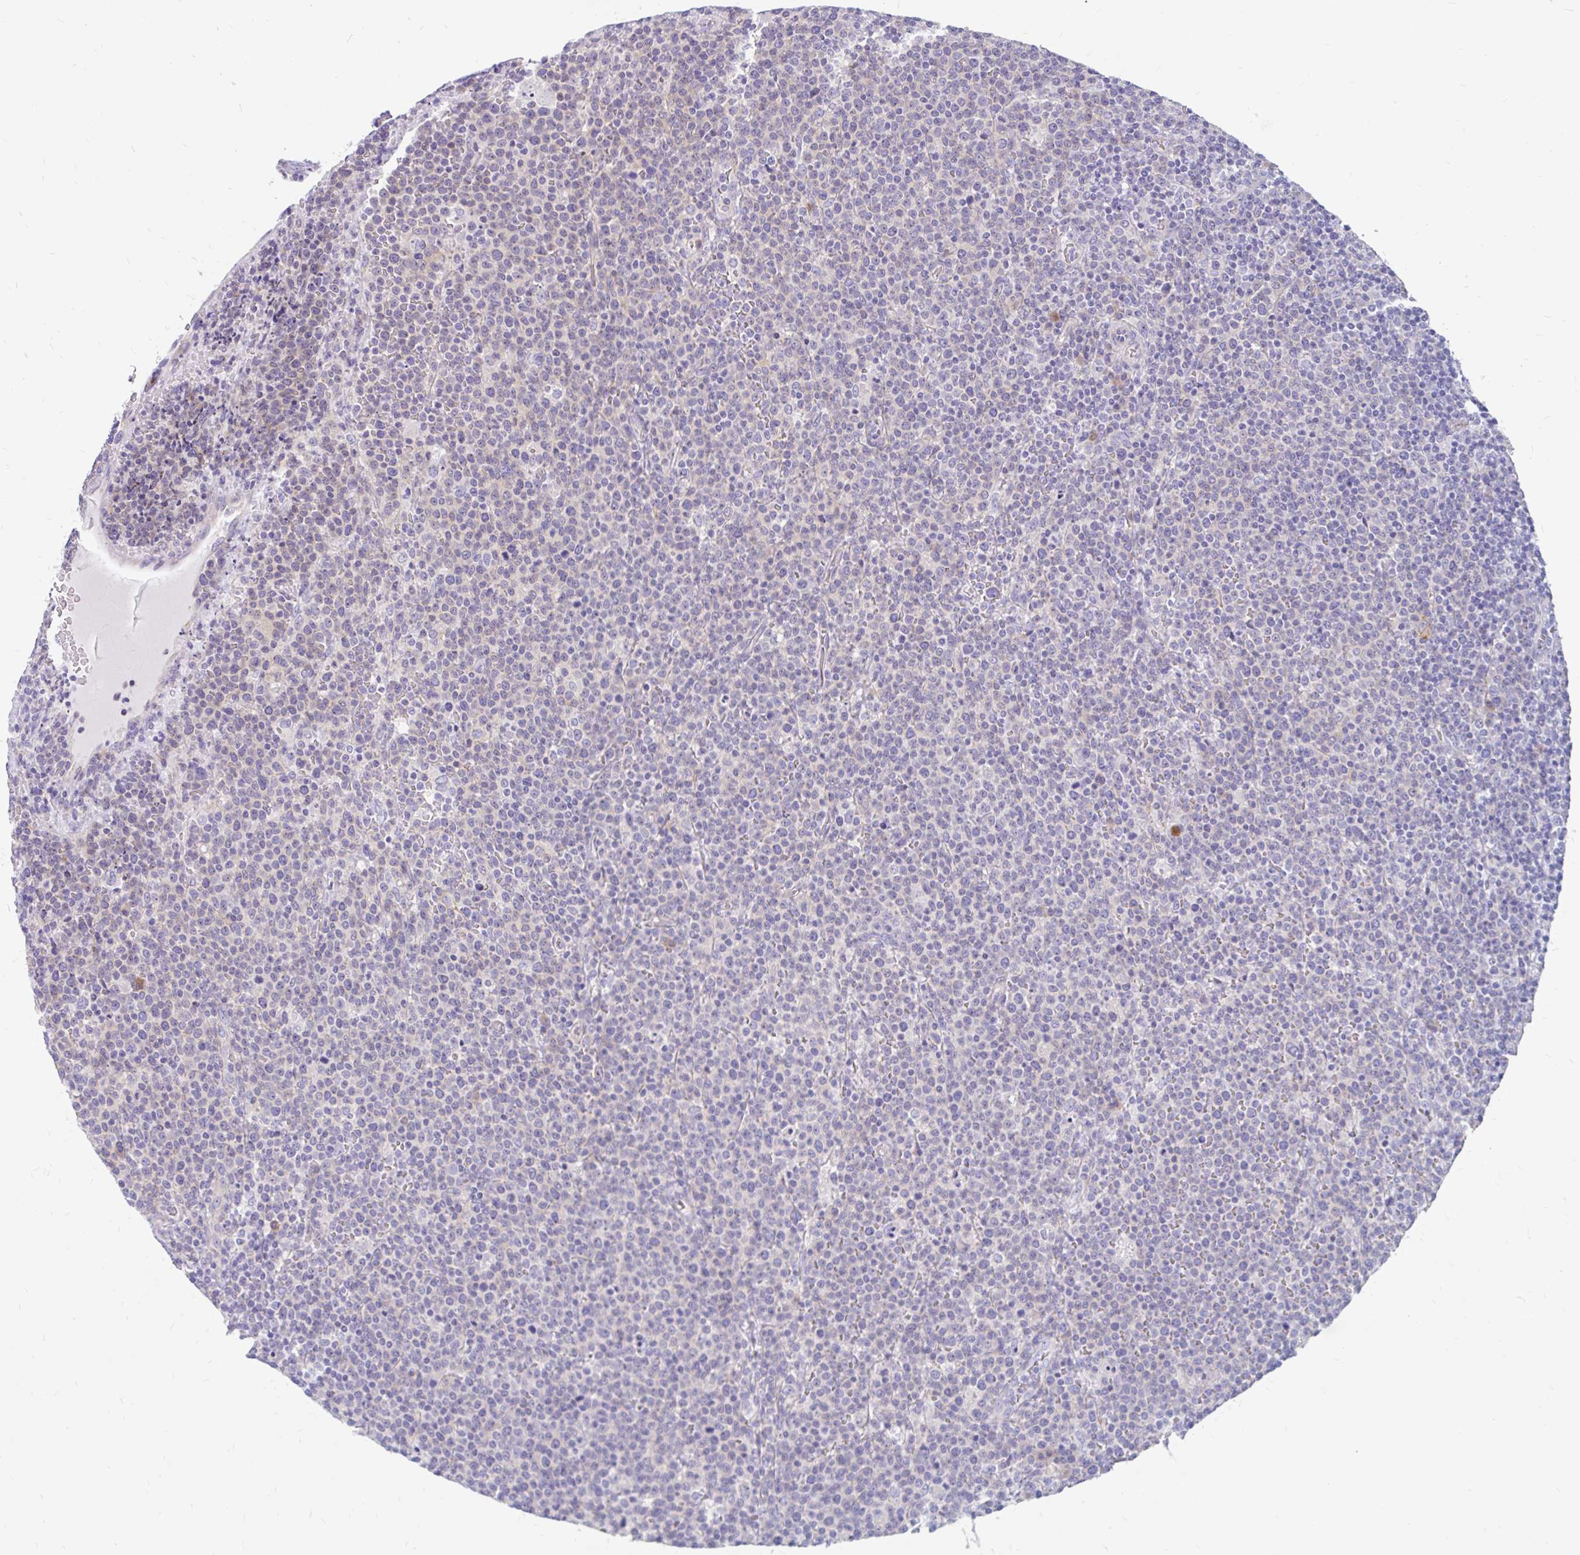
{"staining": {"intensity": "negative", "quantity": "none", "location": "none"}, "tissue": "lymphoma", "cell_type": "Tumor cells", "image_type": "cancer", "snomed": [{"axis": "morphology", "description": "Malignant lymphoma, non-Hodgkin's type, High grade"}, {"axis": "topography", "description": "Lymph node"}], "caption": "Immunohistochemistry (IHC) of high-grade malignant lymphoma, non-Hodgkin's type shows no positivity in tumor cells.", "gene": "LRRC26", "patient": {"sex": "male", "age": 61}}